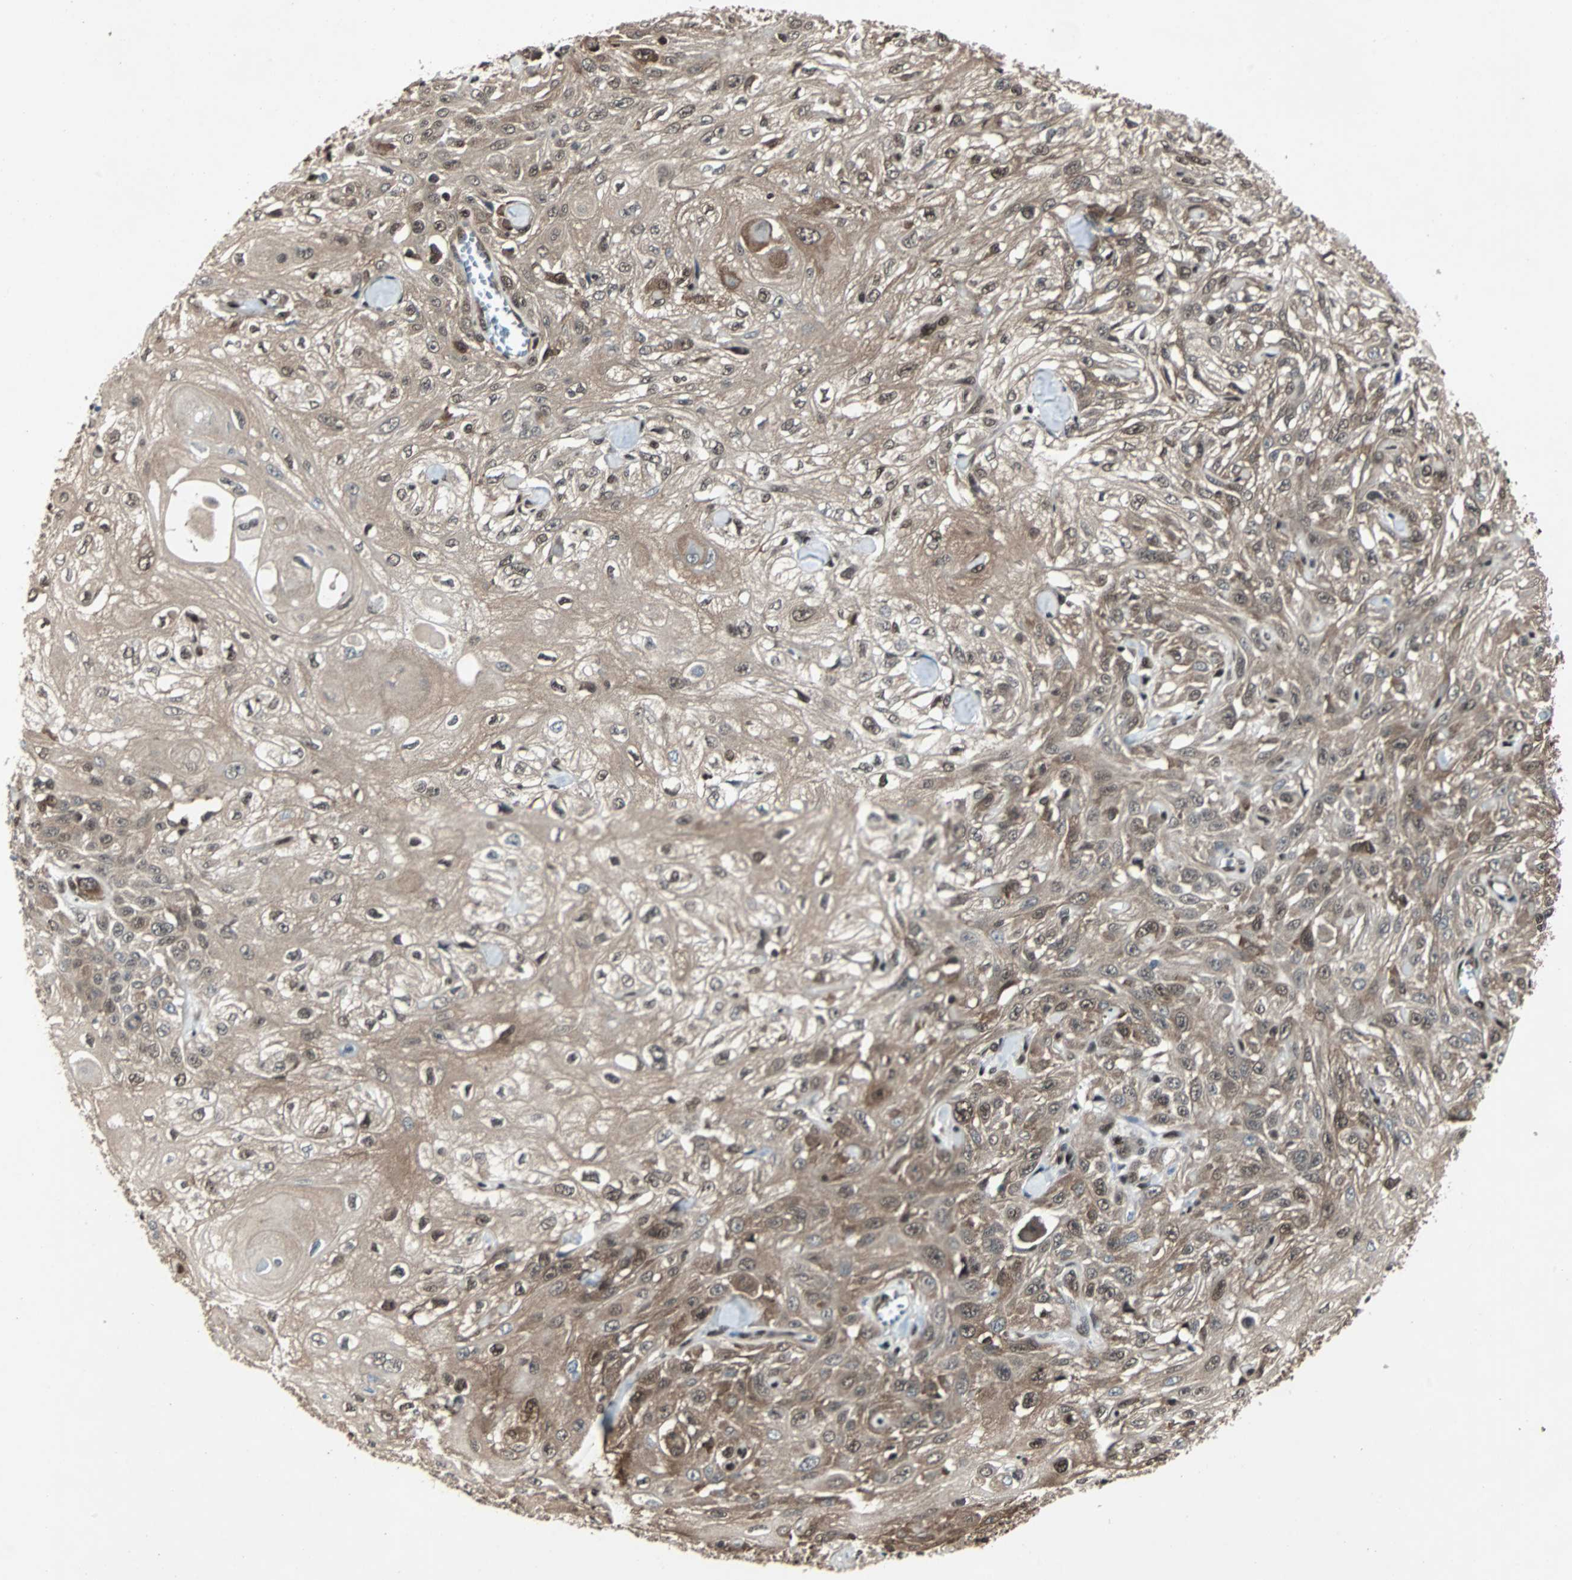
{"staining": {"intensity": "moderate", "quantity": ">75%", "location": "cytoplasmic/membranous,nuclear"}, "tissue": "skin cancer", "cell_type": "Tumor cells", "image_type": "cancer", "snomed": [{"axis": "morphology", "description": "Squamous cell carcinoma, NOS"}, {"axis": "morphology", "description": "Squamous cell carcinoma, metastatic, NOS"}, {"axis": "topography", "description": "Skin"}, {"axis": "topography", "description": "Lymph node"}], "caption": "The histopathology image displays immunohistochemical staining of skin metastatic squamous cell carcinoma. There is moderate cytoplasmic/membranous and nuclear positivity is seen in about >75% of tumor cells.", "gene": "ACLY", "patient": {"sex": "male", "age": 75}}